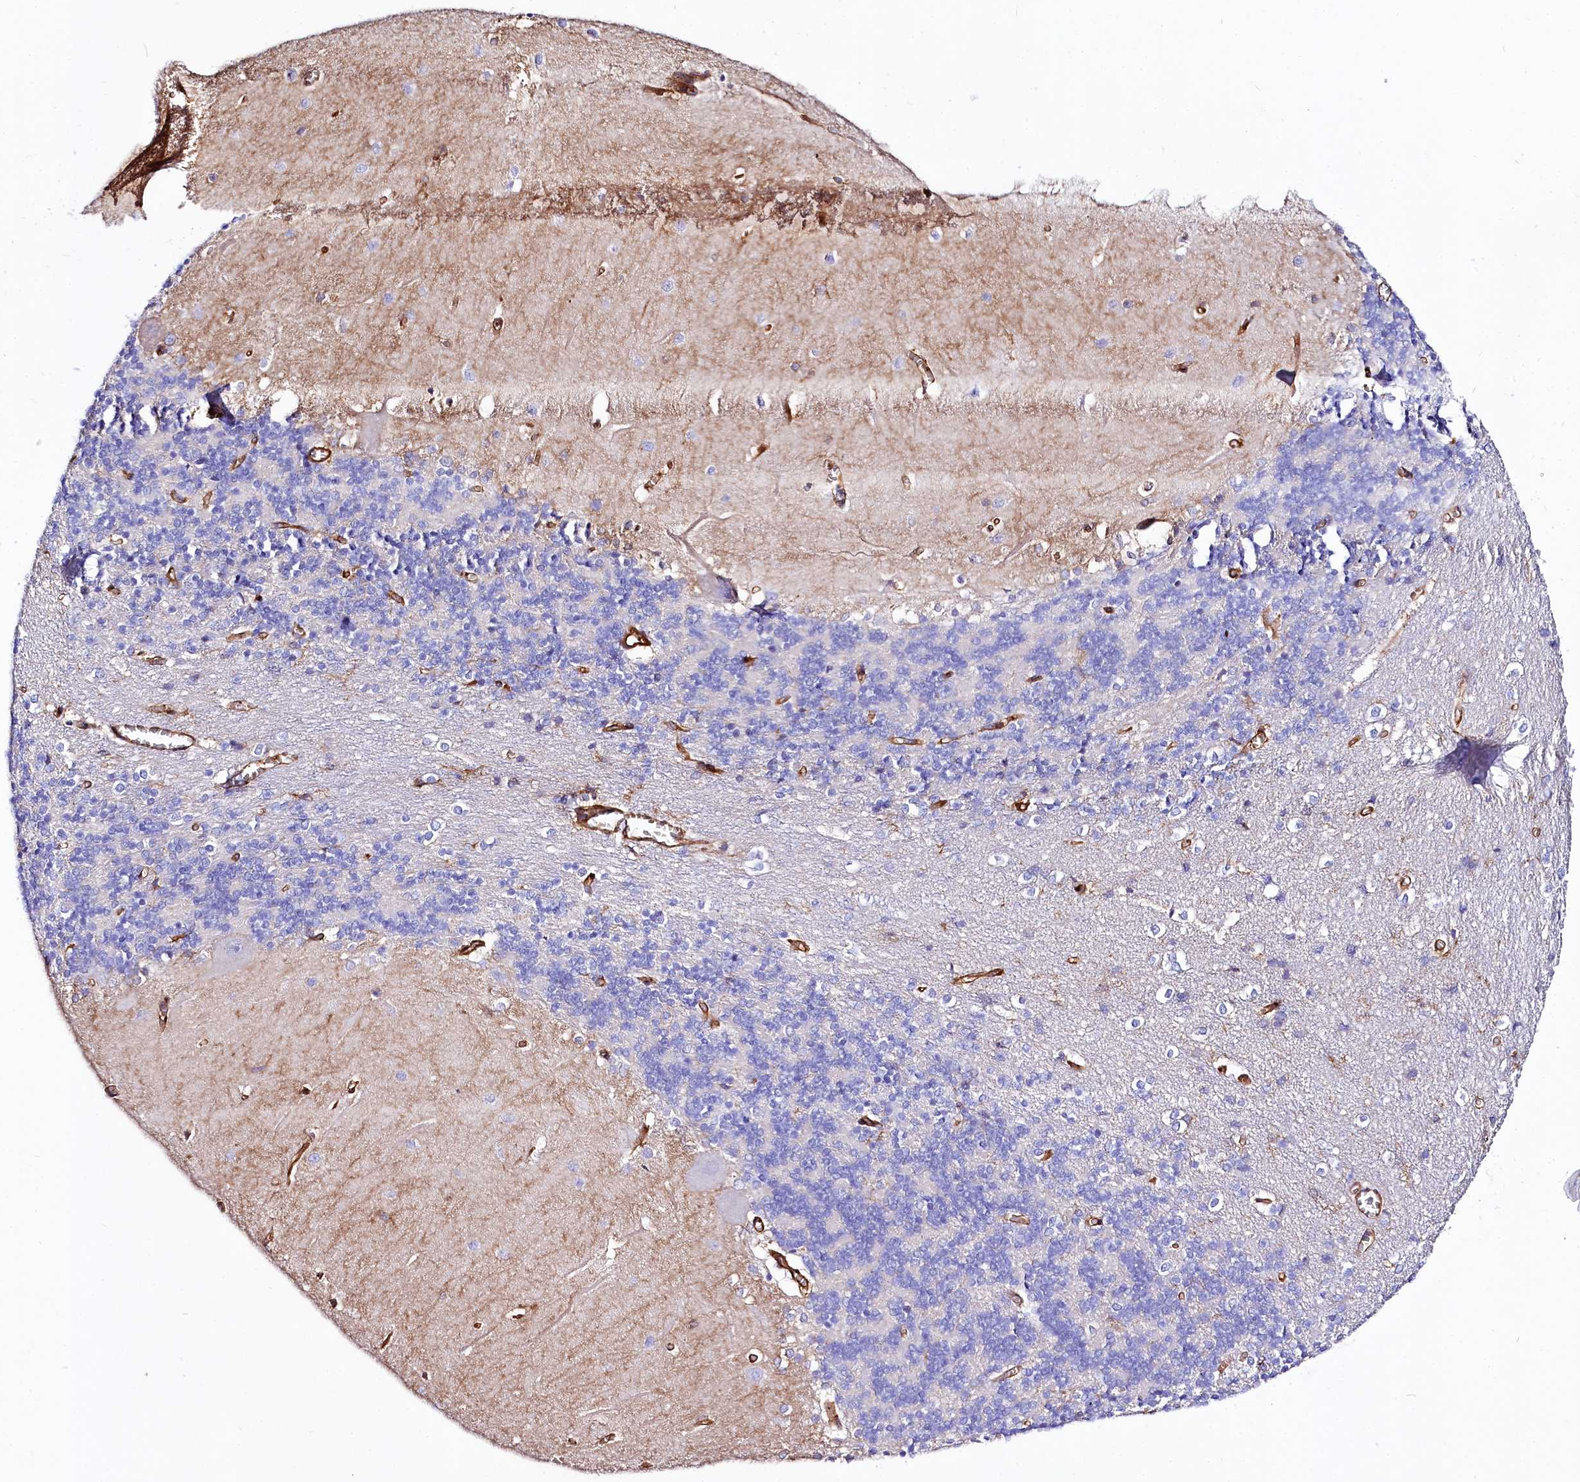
{"staining": {"intensity": "negative", "quantity": "none", "location": "none"}, "tissue": "cerebellum", "cell_type": "Cells in granular layer", "image_type": "normal", "snomed": [{"axis": "morphology", "description": "Normal tissue, NOS"}, {"axis": "topography", "description": "Cerebellum"}], "caption": "This is a photomicrograph of immunohistochemistry staining of unremarkable cerebellum, which shows no positivity in cells in granular layer.", "gene": "ANO6", "patient": {"sex": "male", "age": 37}}